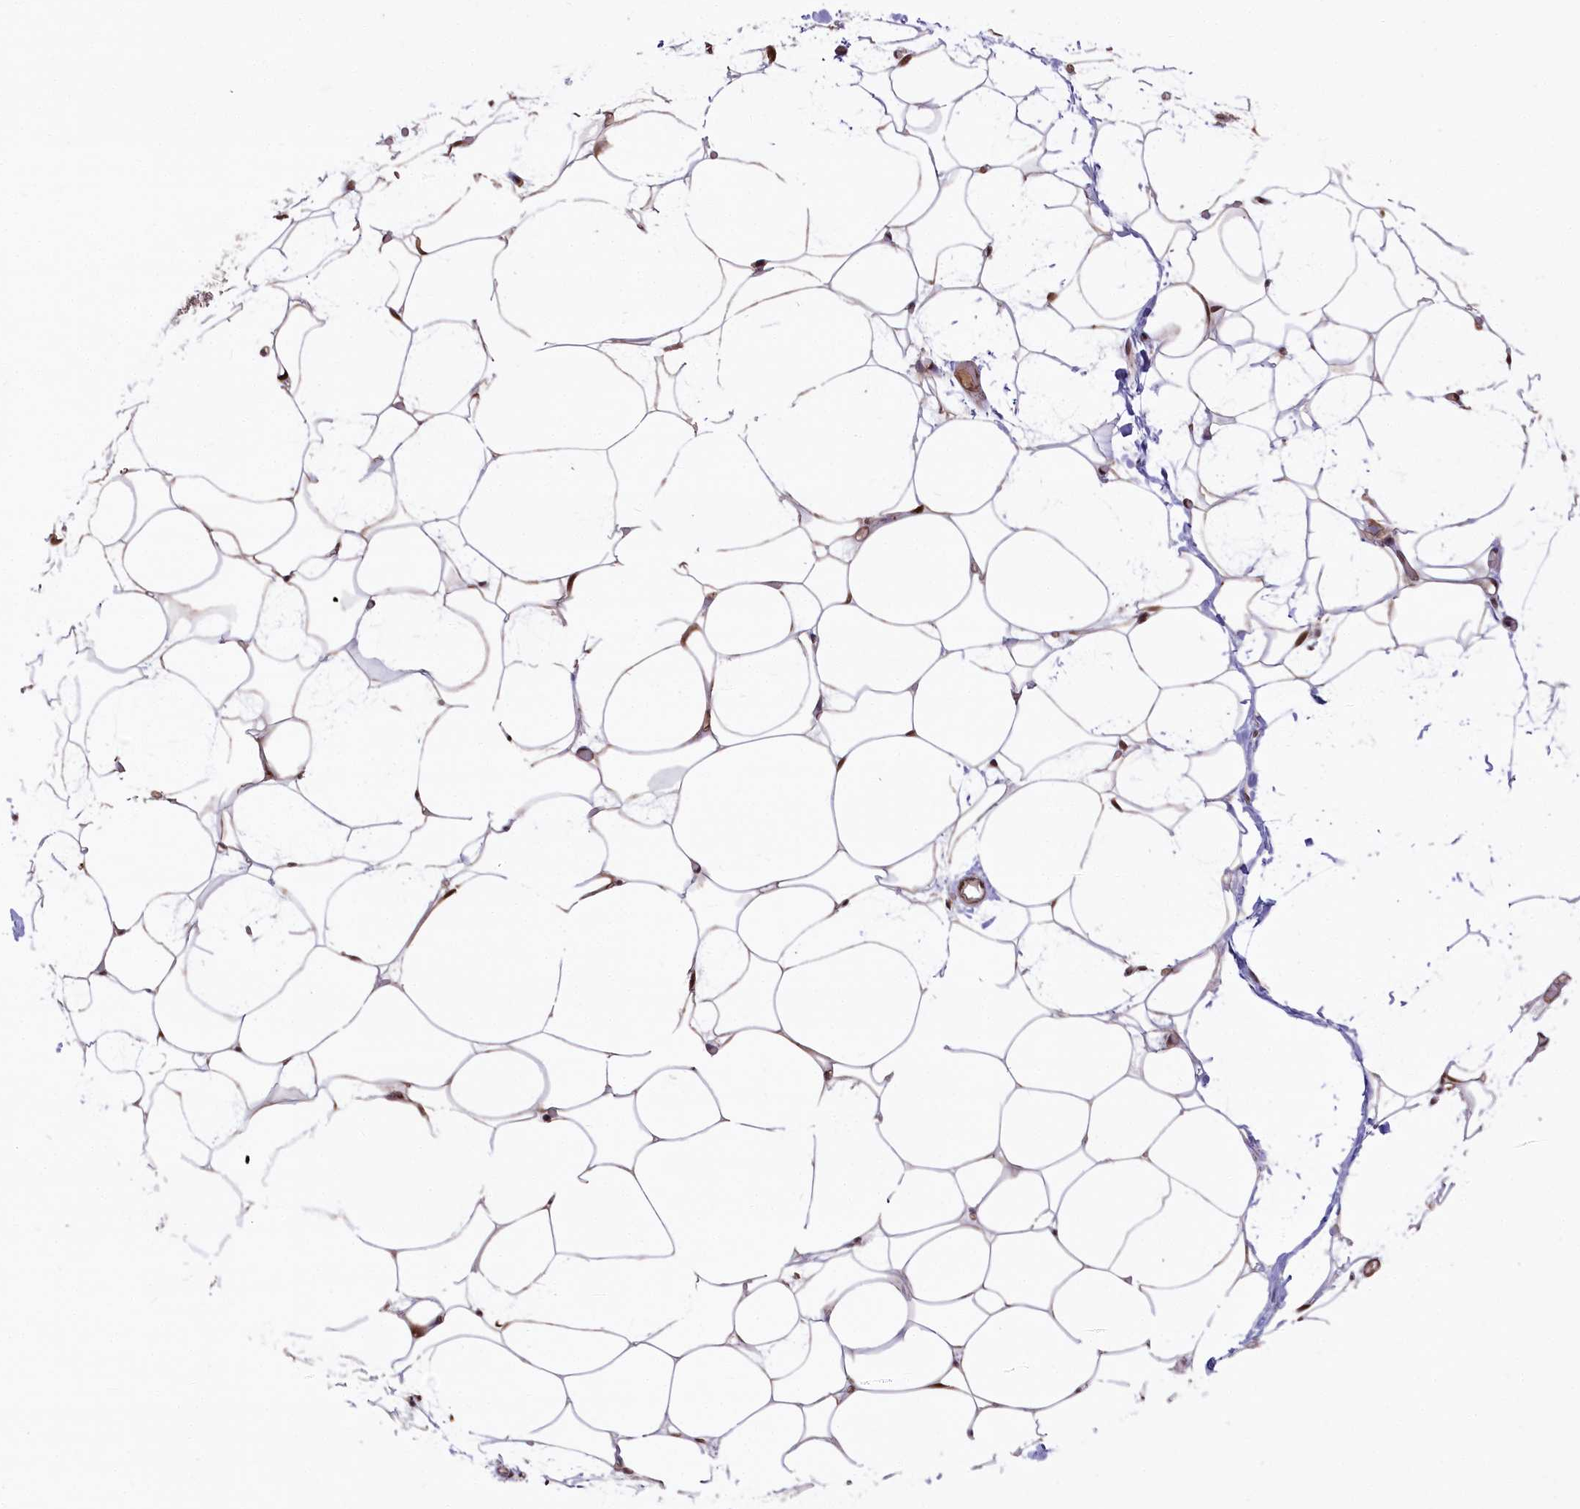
{"staining": {"intensity": "moderate", "quantity": ">75%", "location": "cytoplasmic/membranous,nuclear"}, "tissue": "adipose tissue", "cell_type": "Adipocytes", "image_type": "normal", "snomed": [{"axis": "morphology", "description": "Normal tissue, NOS"}, {"axis": "topography", "description": "Breast"}], "caption": "Adipose tissue stained for a protein (brown) shows moderate cytoplasmic/membranous,nuclear positive positivity in about >75% of adipocytes.", "gene": "PSMA1", "patient": {"sex": "female", "age": 23}}